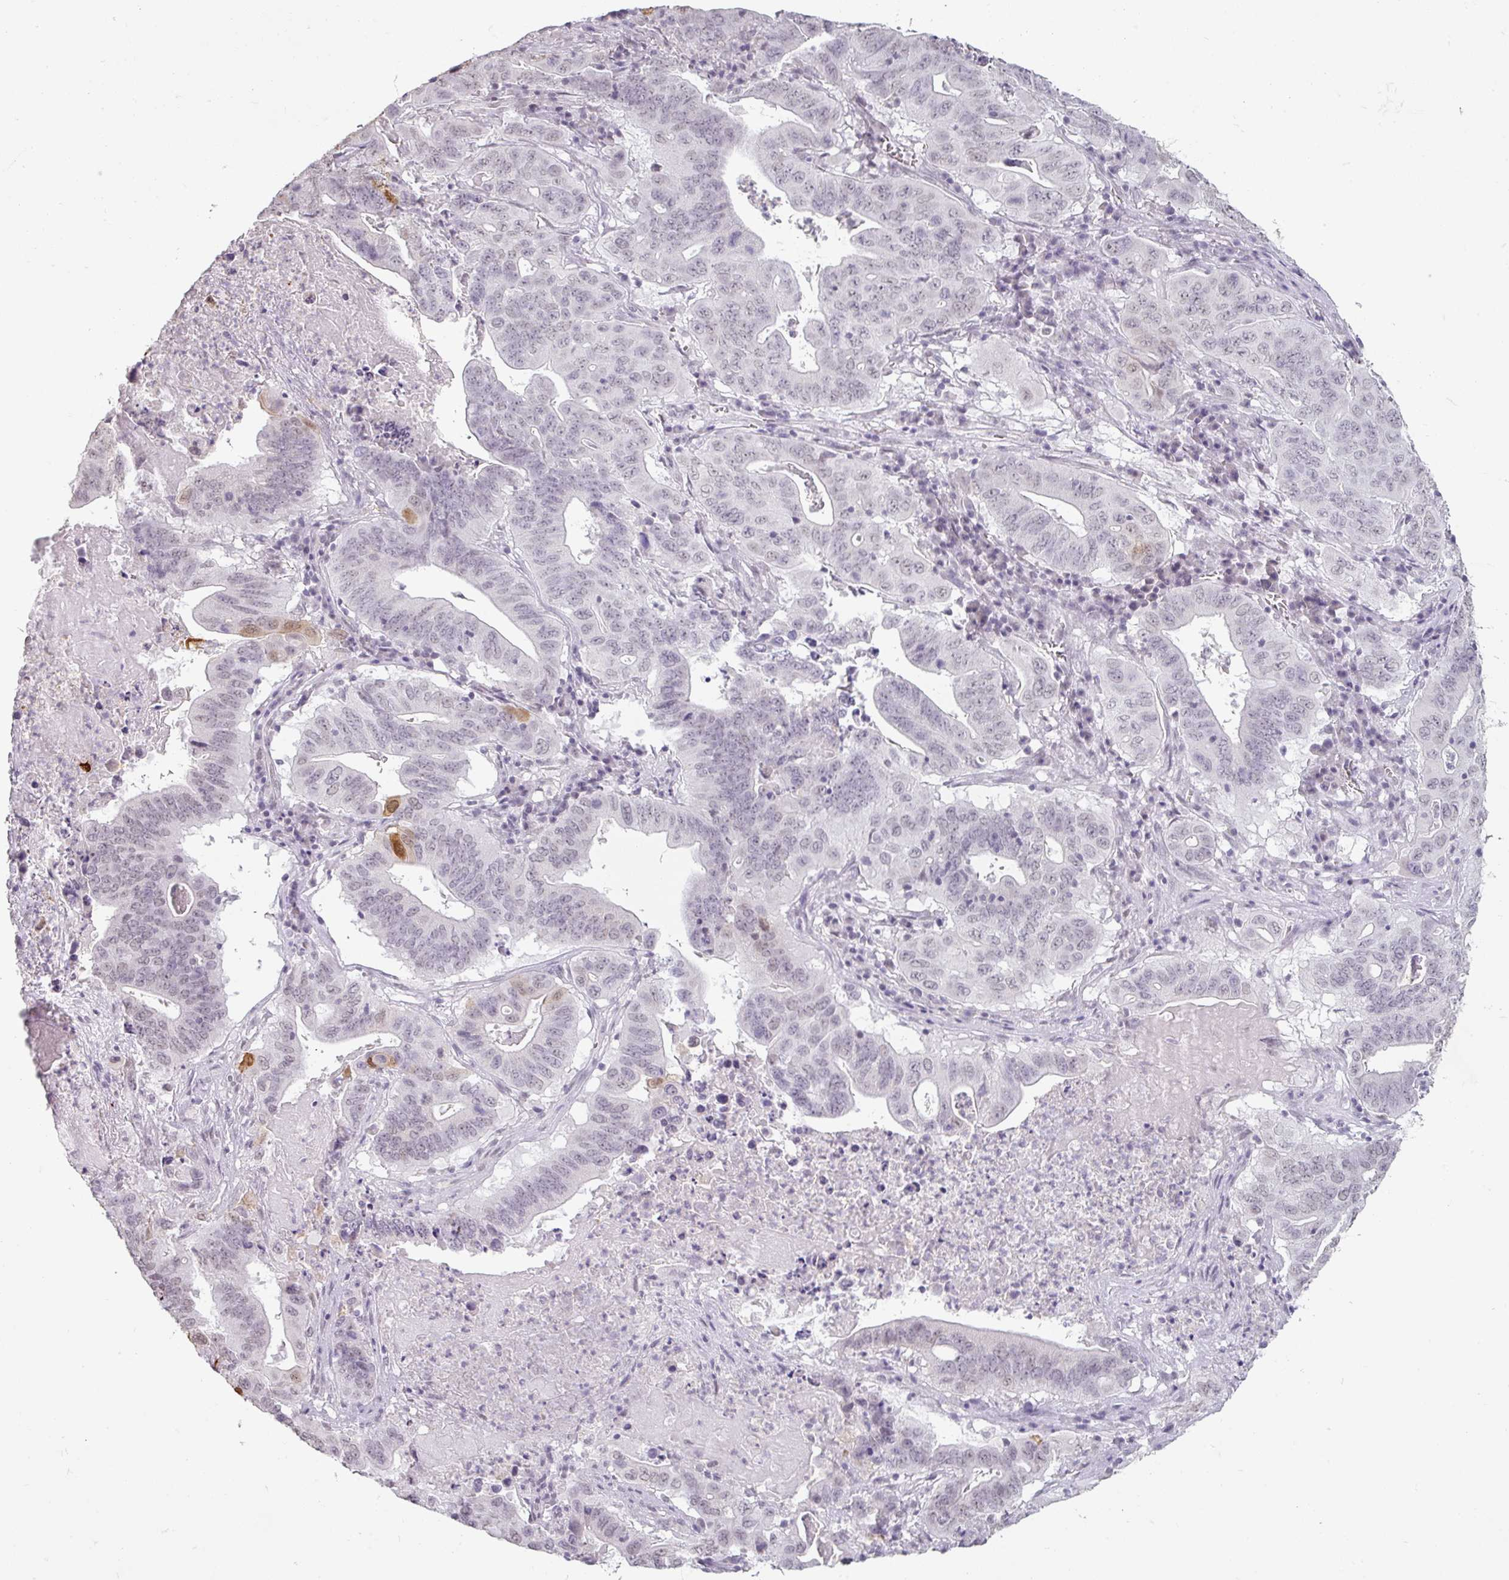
{"staining": {"intensity": "moderate", "quantity": "<25%", "location": "nuclear"}, "tissue": "lung cancer", "cell_type": "Tumor cells", "image_type": "cancer", "snomed": [{"axis": "morphology", "description": "Adenocarcinoma, NOS"}, {"axis": "topography", "description": "Lung"}], "caption": "Protein analysis of lung adenocarcinoma tissue reveals moderate nuclear staining in approximately <25% of tumor cells.", "gene": "SPRR1A", "patient": {"sex": "female", "age": 60}}